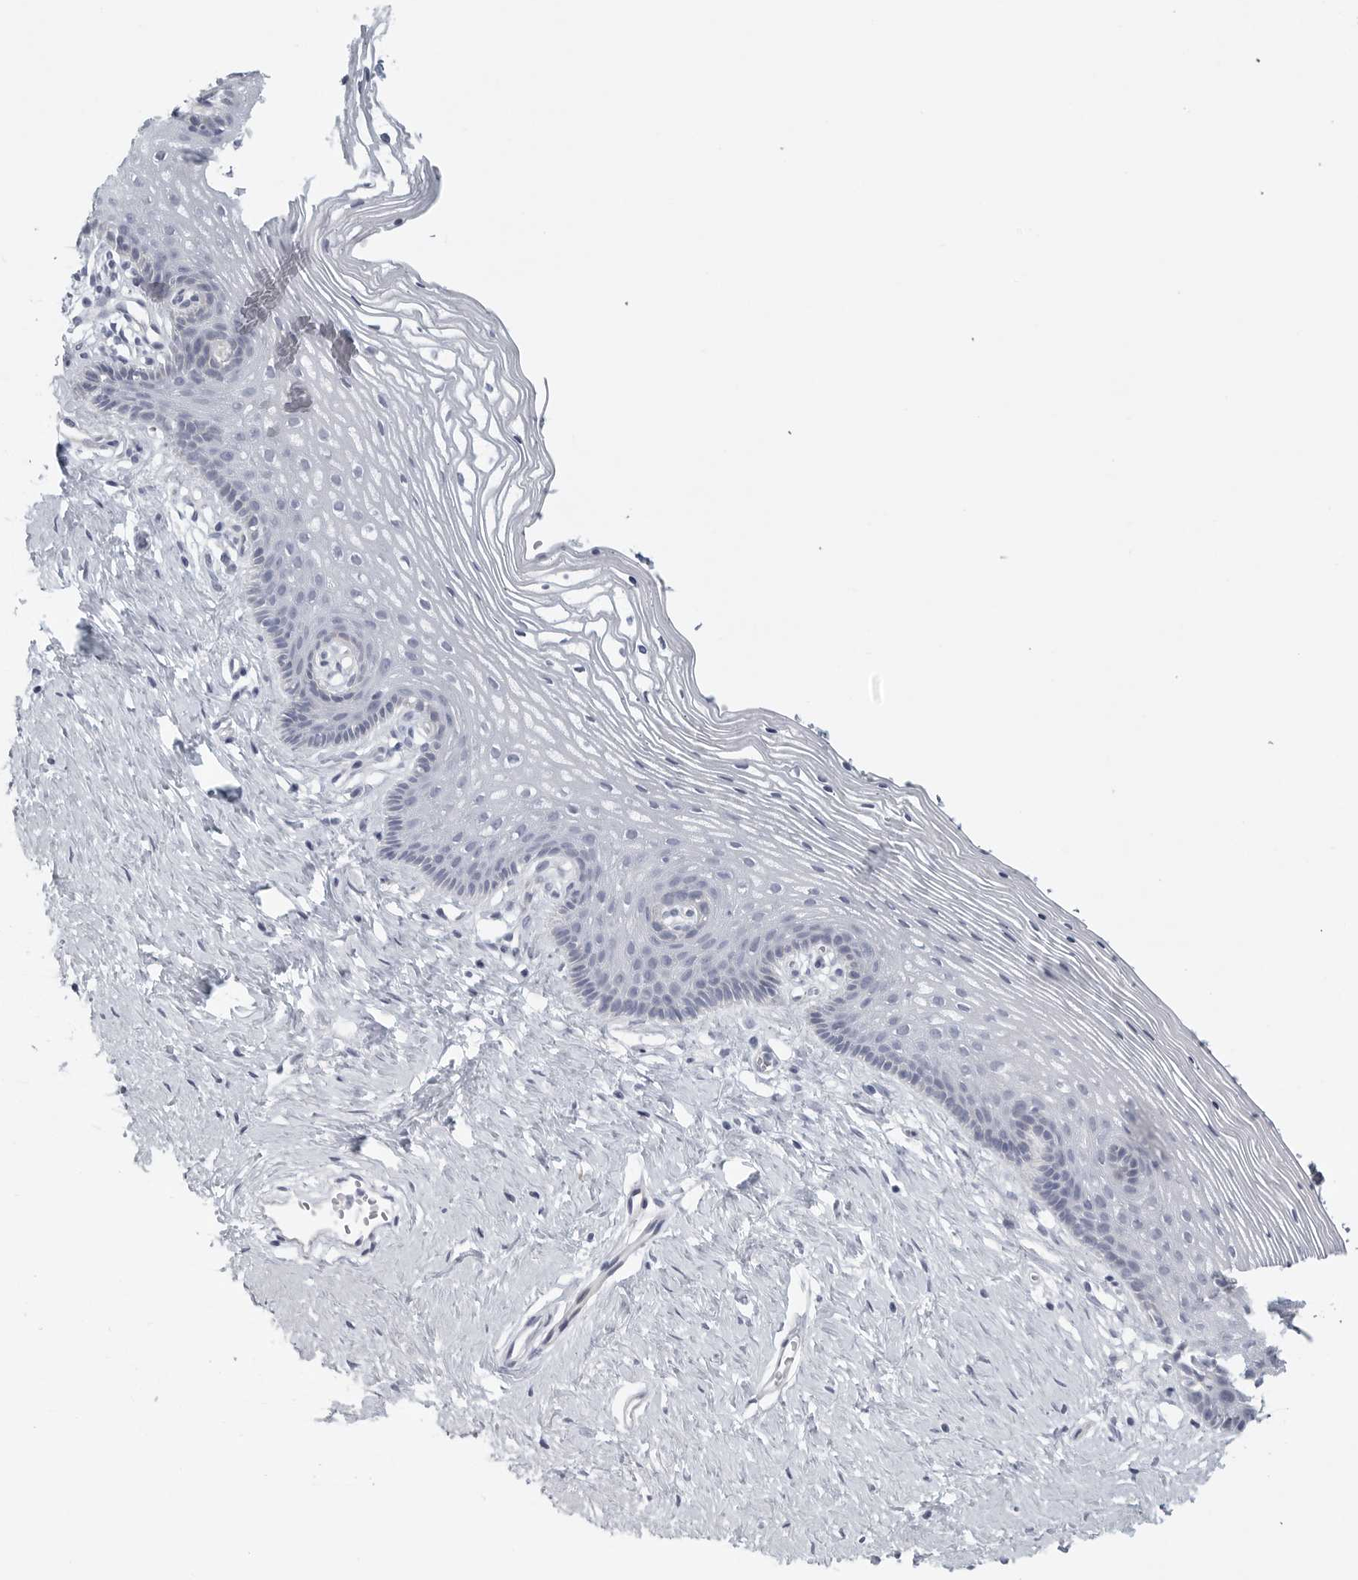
{"staining": {"intensity": "negative", "quantity": "none", "location": "none"}, "tissue": "vagina", "cell_type": "Squamous epithelial cells", "image_type": "normal", "snomed": [{"axis": "morphology", "description": "Normal tissue, NOS"}, {"axis": "topography", "description": "Vagina"}], "caption": "DAB immunohistochemical staining of benign vagina exhibits no significant positivity in squamous epithelial cells.", "gene": "TNR", "patient": {"sex": "female", "age": 32}}